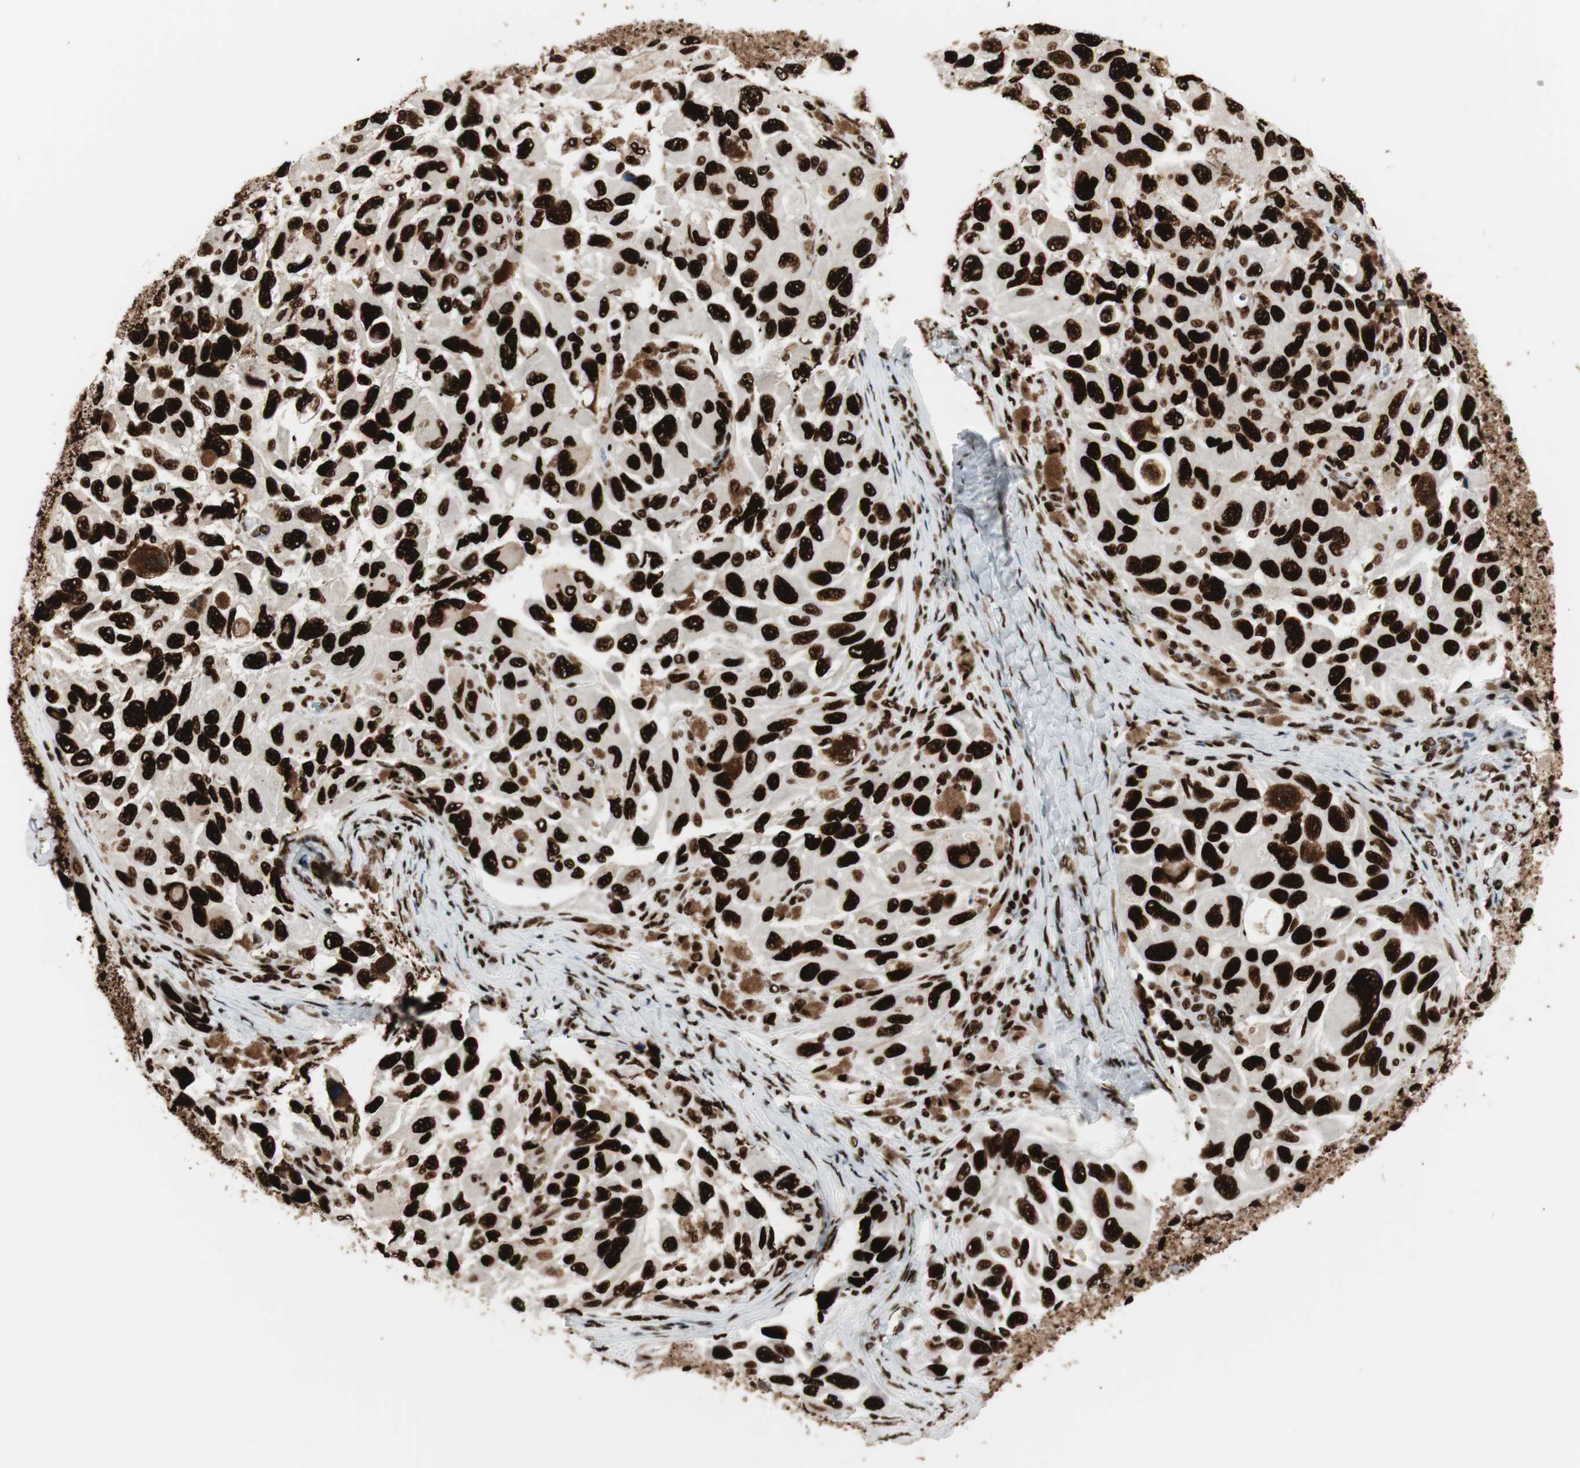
{"staining": {"intensity": "strong", "quantity": ">75%", "location": "nuclear"}, "tissue": "melanoma", "cell_type": "Tumor cells", "image_type": "cancer", "snomed": [{"axis": "morphology", "description": "Malignant melanoma, NOS"}, {"axis": "topography", "description": "Skin"}], "caption": "Protein staining of melanoma tissue displays strong nuclear expression in approximately >75% of tumor cells.", "gene": "PSME3", "patient": {"sex": "female", "age": 73}}